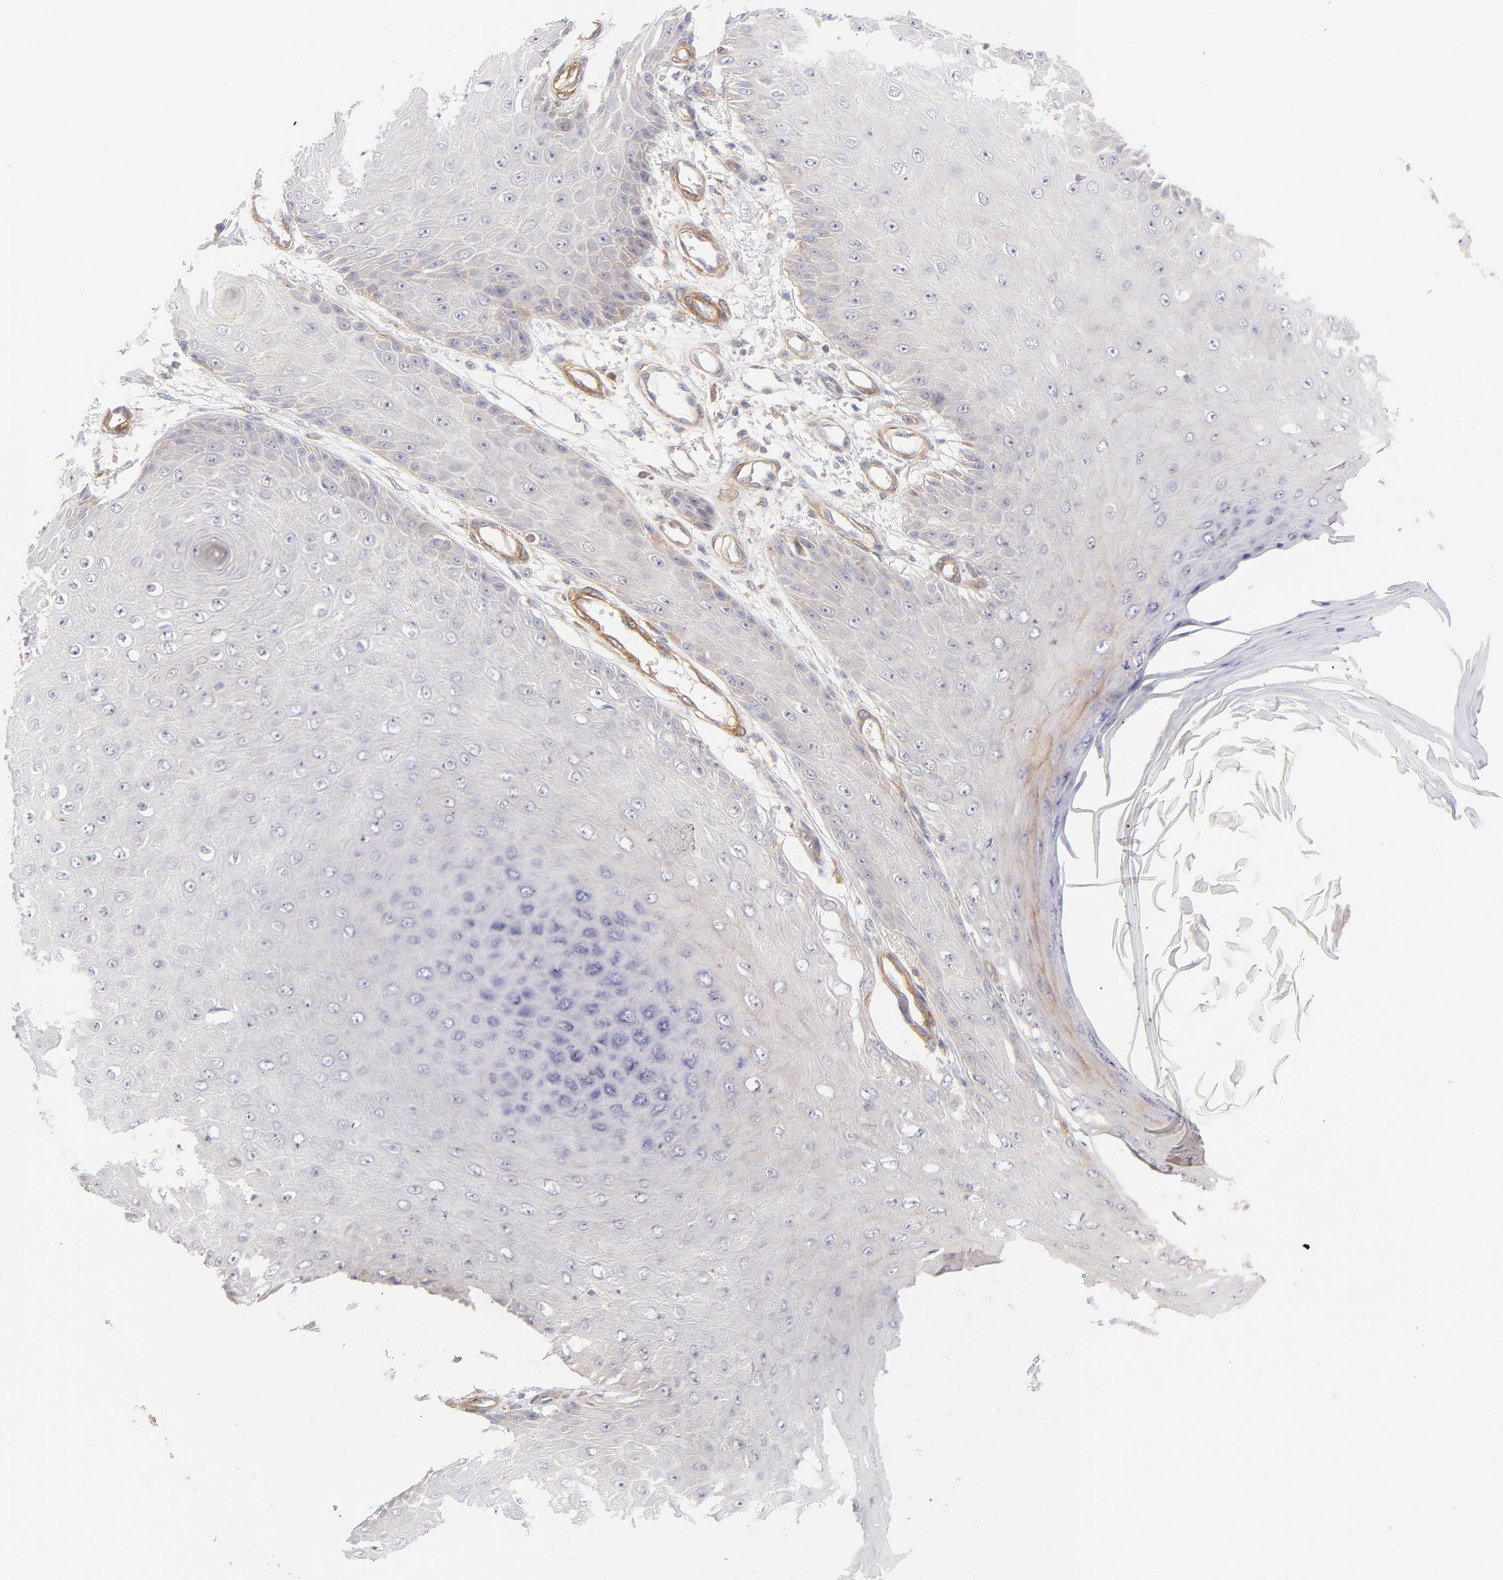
{"staining": {"intensity": "negative", "quantity": "none", "location": "none"}, "tissue": "skin cancer", "cell_type": "Tumor cells", "image_type": "cancer", "snomed": [{"axis": "morphology", "description": "Squamous cell carcinoma, NOS"}, {"axis": "topography", "description": "Skin"}], "caption": "Skin cancer was stained to show a protein in brown. There is no significant positivity in tumor cells. (Stains: DAB immunohistochemistry with hematoxylin counter stain, Microscopy: brightfield microscopy at high magnification).", "gene": "LDLRAP1", "patient": {"sex": "female", "age": 40}}